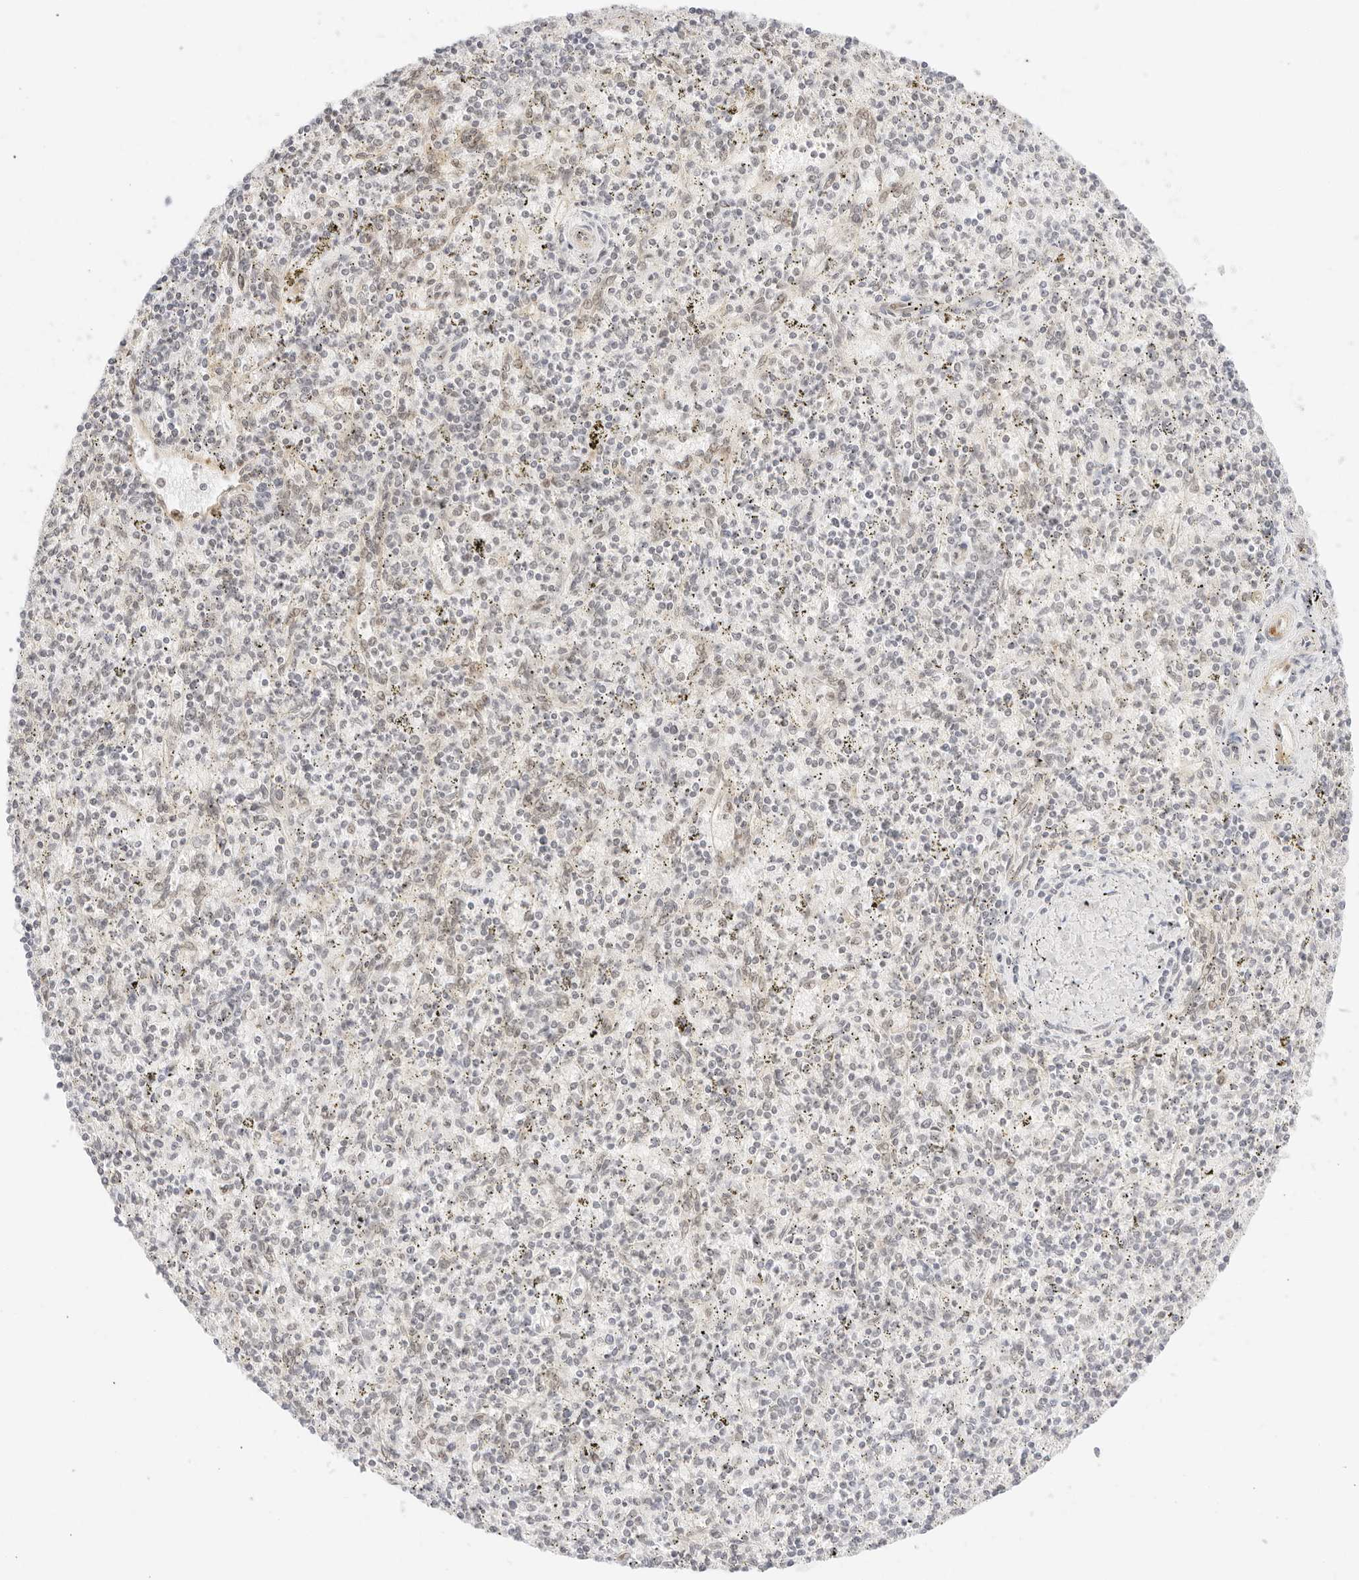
{"staining": {"intensity": "negative", "quantity": "none", "location": "none"}, "tissue": "spleen", "cell_type": "Cells in red pulp", "image_type": "normal", "snomed": [{"axis": "morphology", "description": "Normal tissue, NOS"}, {"axis": "topography", "description": "Spleen"}], "caption": "High power microscopy image of an immunohistochemistry micrograph of benign spleen, revealing no significant expression in cells in red pulp.", "gene": "ITGA6", "patient": {"sex": "male", "age": 72}}